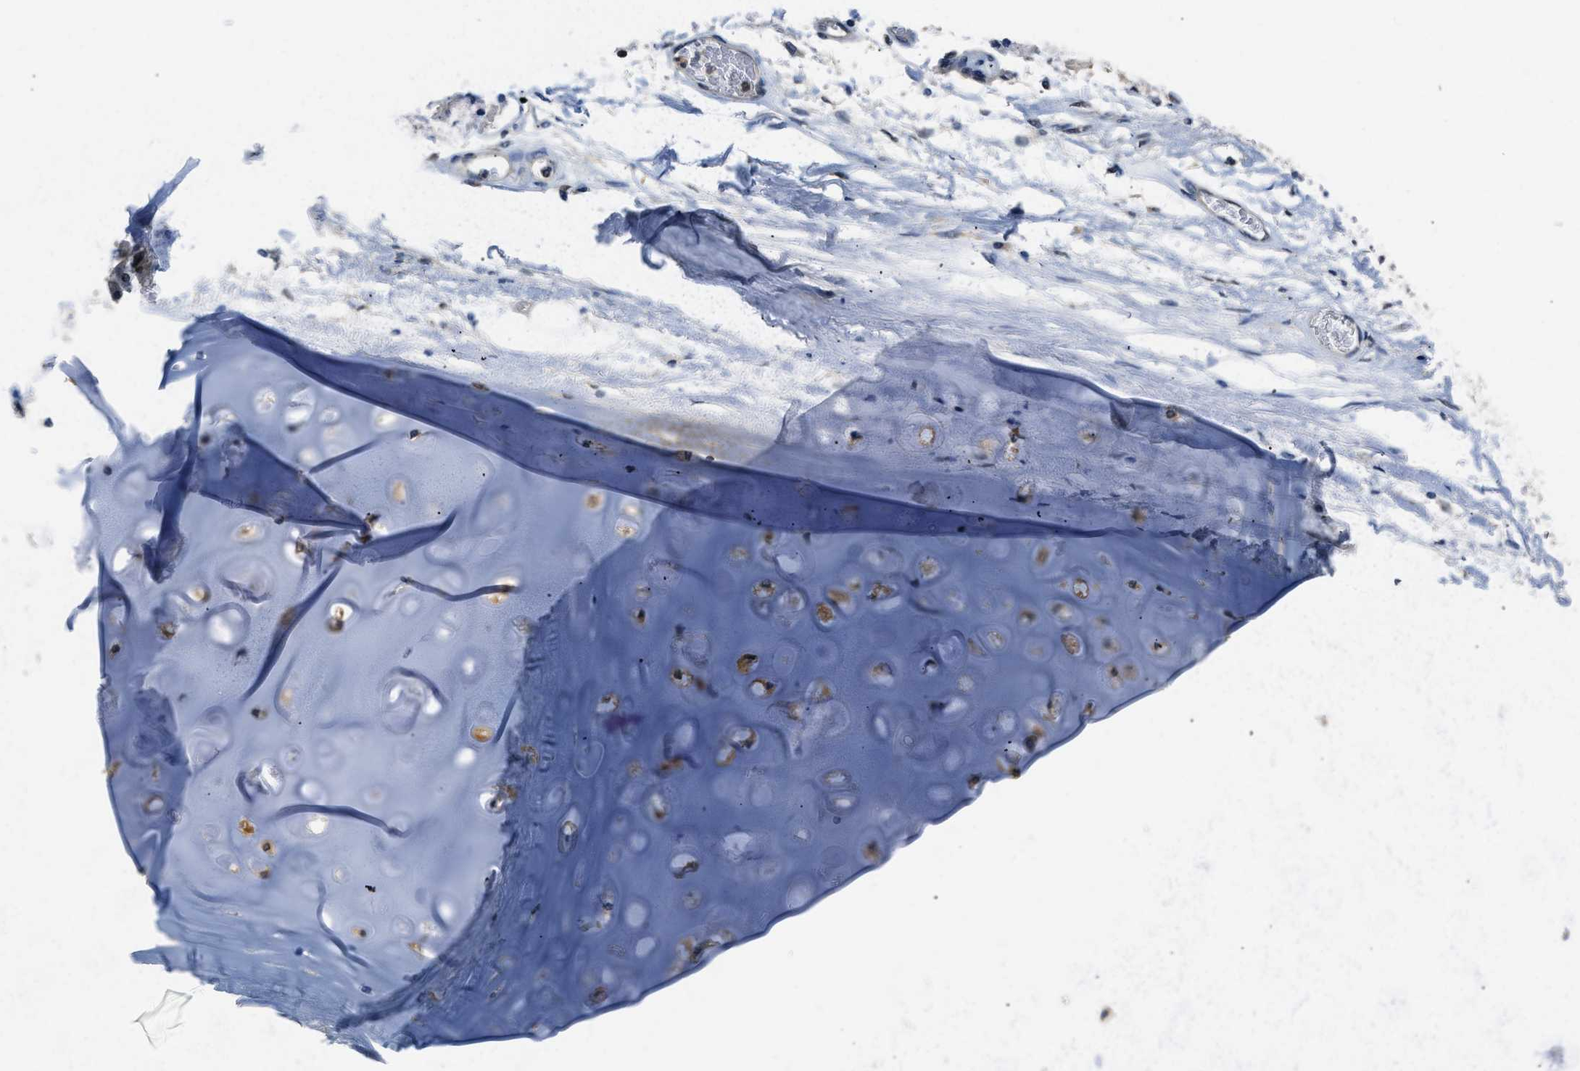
{"staining": {"intensity": "moderate", "quantity": "<25%", "location": "cytoplasmic/membranous"}, "tissue": "adipose tissue", "cell_type": "Adipocytes", "image_type": "normal", "snomed": [{"axis": "morphology", "description": "Normal tissue, NOS"}, {"axis": "topography", "description": "Cartilage tissue"}, {"axis": "topography", "description": "Lung"}], "caption": "DAB (3,3'-diaminobenzidine) immunohistochemical staining of unremarkable human adipose tissue displays moderate cytoplasmic/membranous protein staining in approximately <25% of adipocytes.", "gene": "EIF4EBP2", "patient": {"sex": "female", "age": 77}}